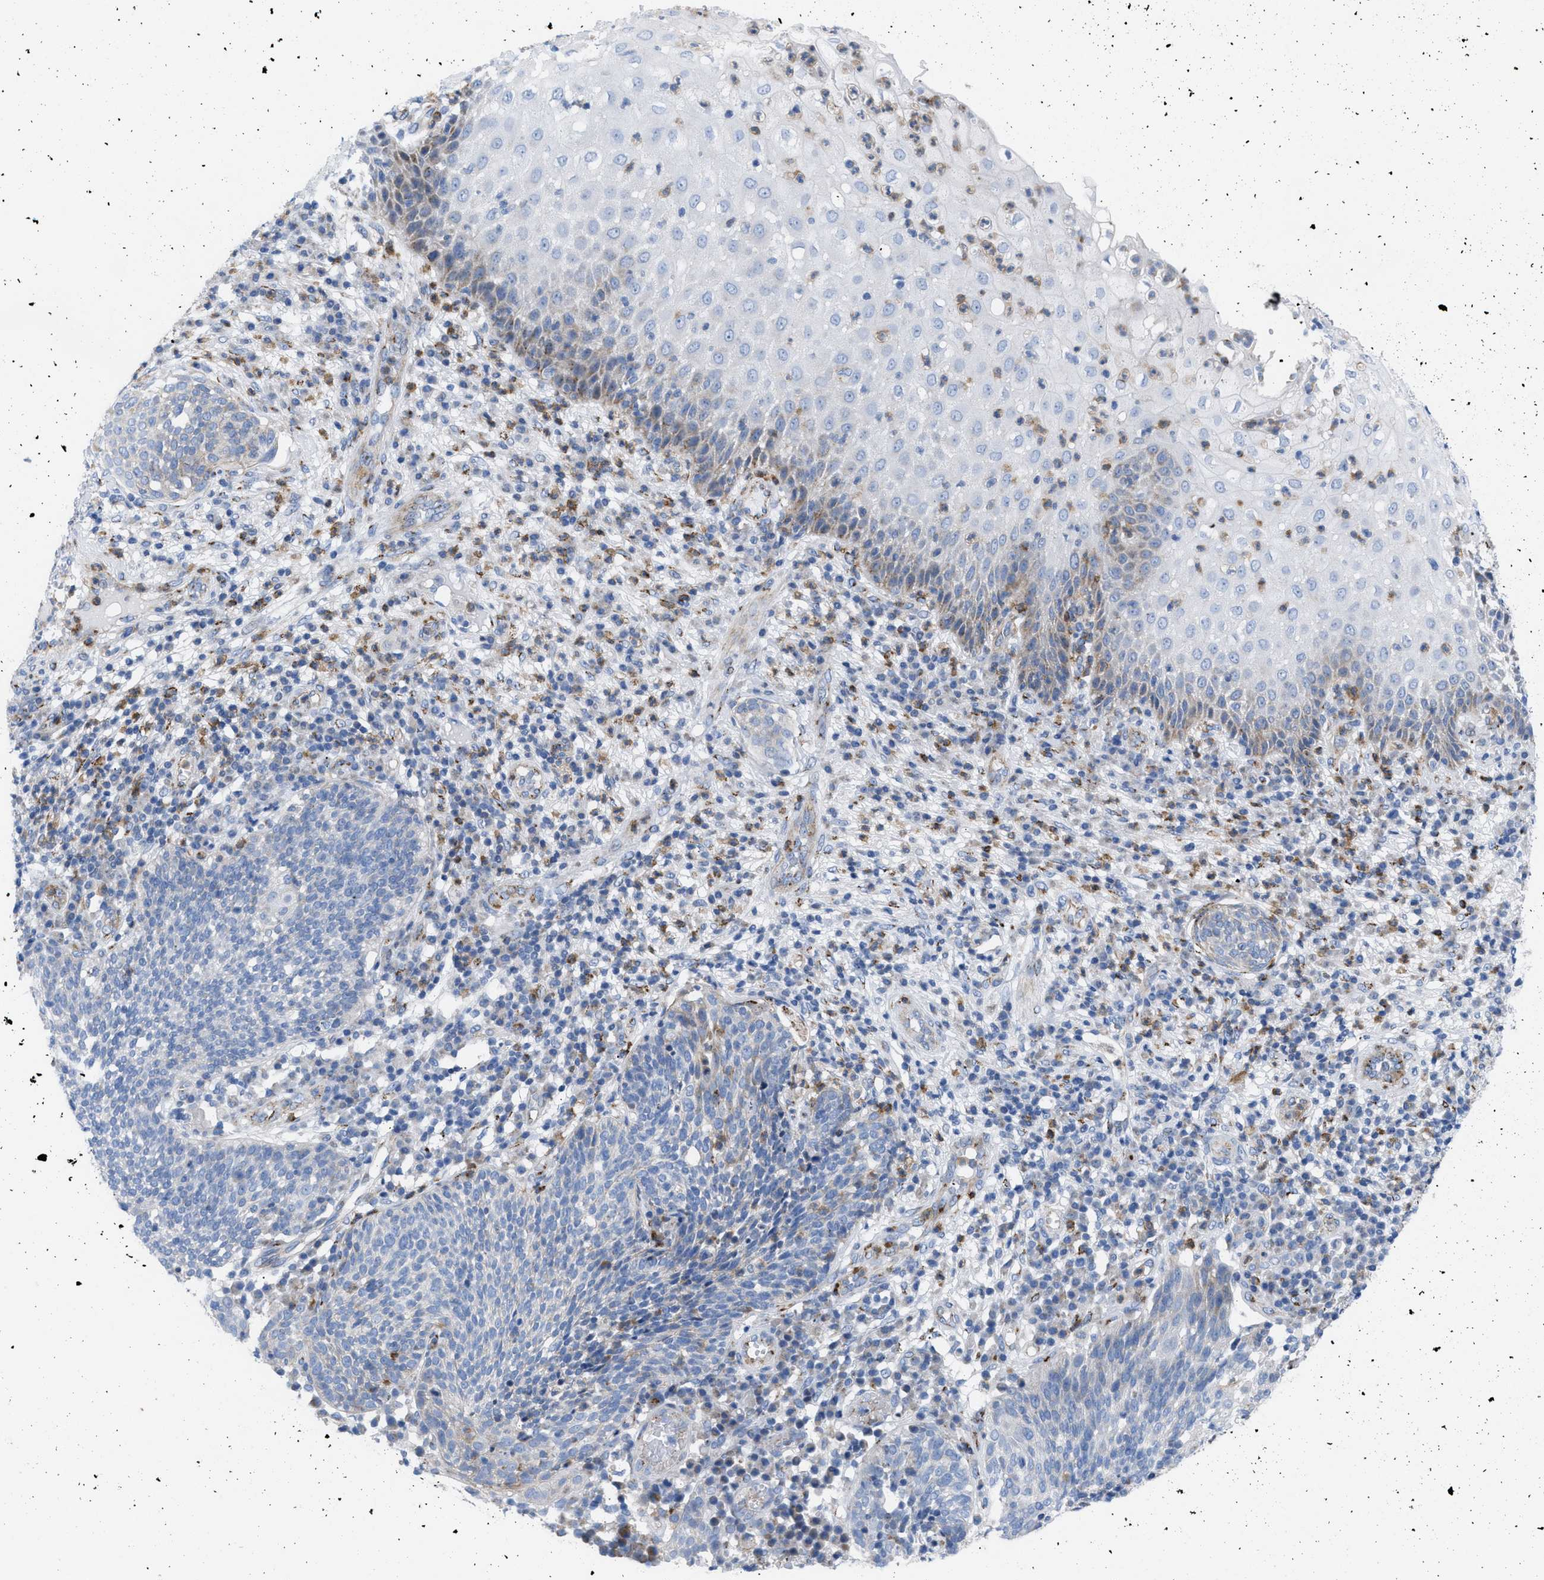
{"staining": {"intensity": "negative", "quantity": "none", "location": "none"}, "tissue": "cervical cancer", "cell_type": "Tumor cells", "image_type": "cancer", "snomed": [{"axis": "morphology", "description": "Squamous cell carcinoma, NOS"}, {"axis": "topography", "description": "Cervix"}], "caption": "Protein analysis of squamous cell carcinoma (cervical) reveals no significant positivity in tumor cells.", "gene": "TMEM17", "patient": {"sex": "female", "age": 34}}